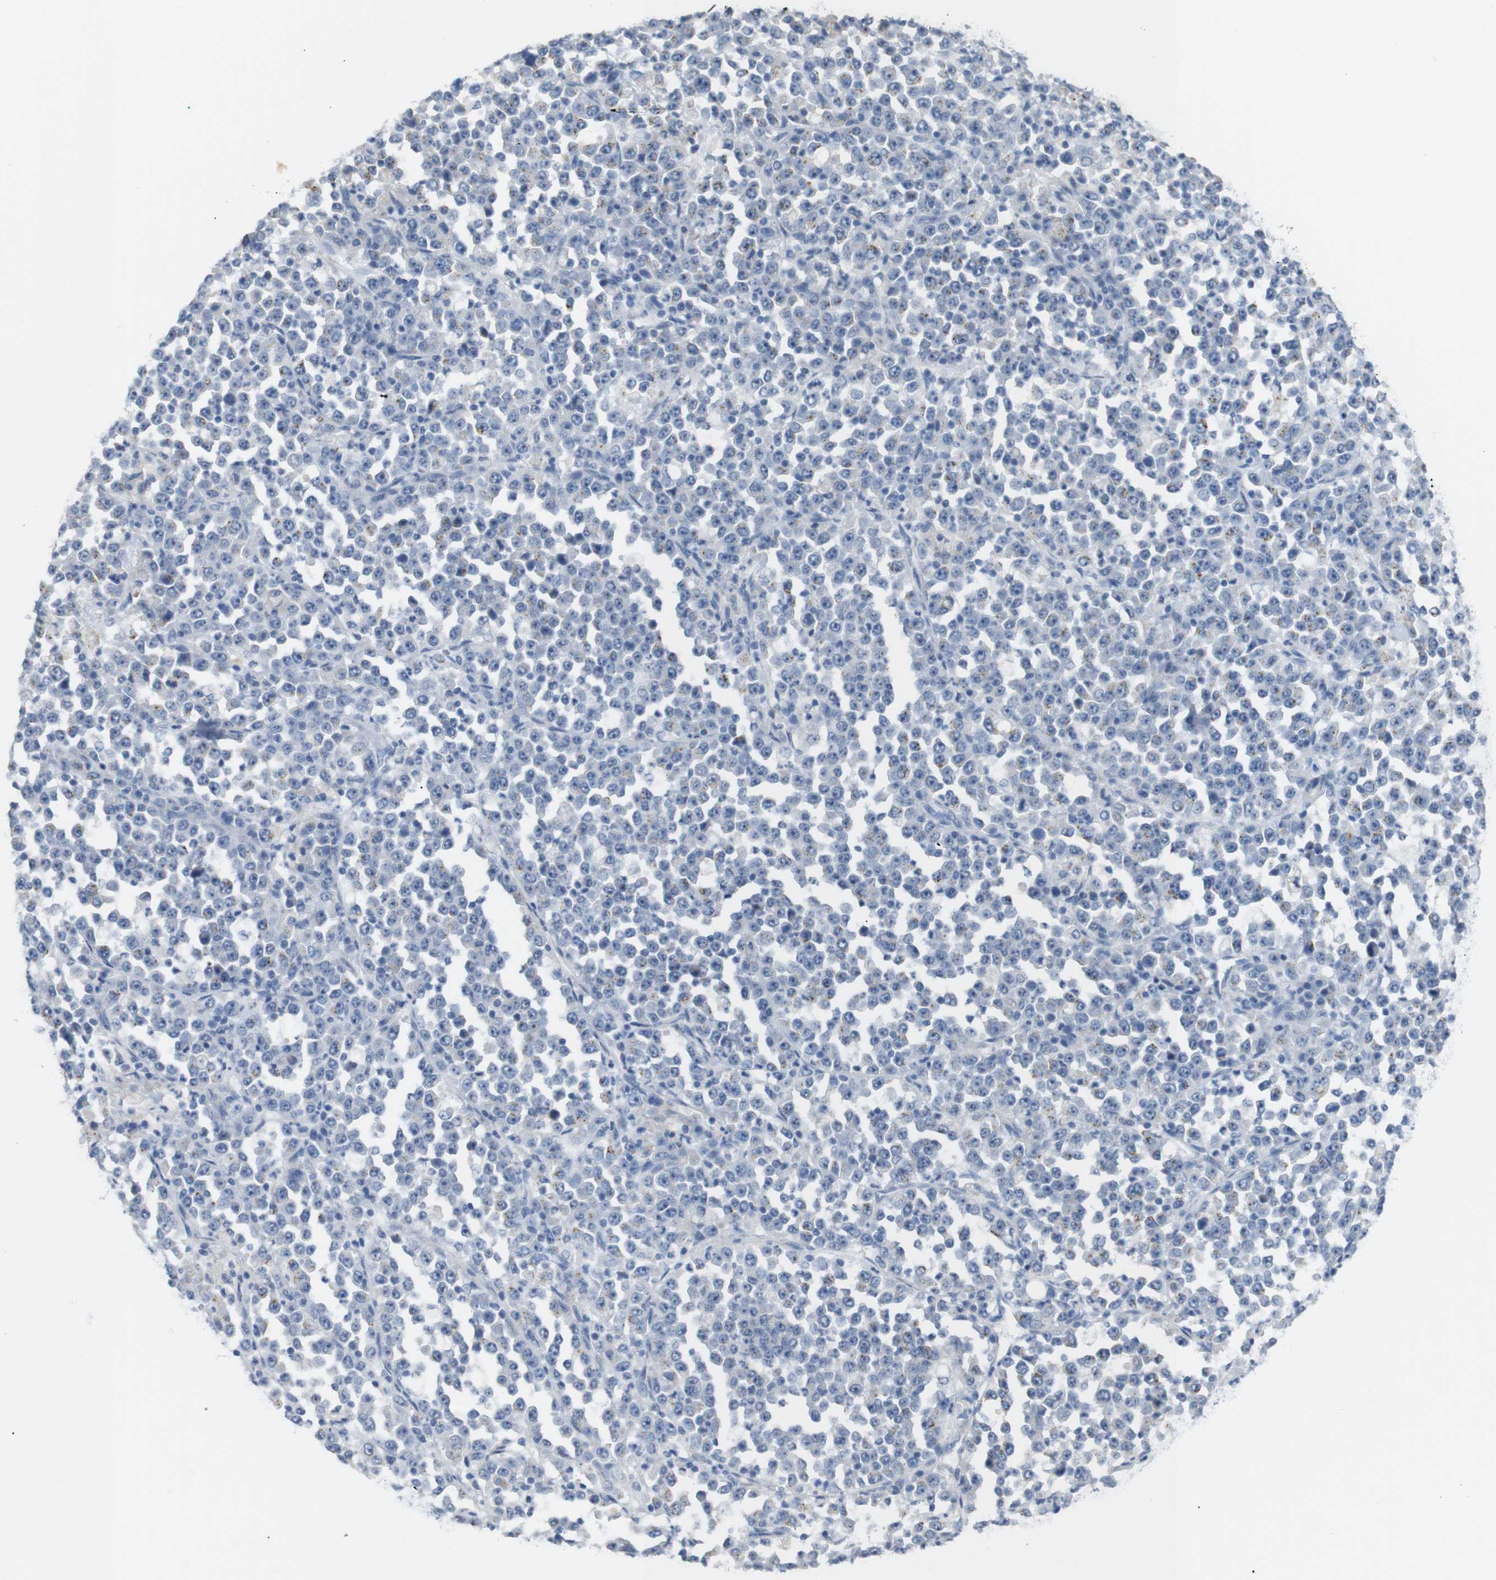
{"staining": {"intensity": "negative", "quantity": "none", "location": "none"}, "tissue": "stomach cancer", "cell_type": "Tumor cells", "image_type": "cancer", "snomed": [{"axis": "morphology", "description": "Normal tissue, NOS"}, {"axis": "morphology", "description": "Adenocarcinoma, NOS"}, {"axis": "topography", "description": "Stomach, upper"}, {"axis": "topography", "description": "Stomach"}], "caption": "Immunohistochemistry histopathology image of human stomach cancer (adenocarcinoma) stained for a protein (brown), which reveals no staining in tumor cells.", "gene": "CHRM5", "patient": {"sex": "male", "age": 59}}